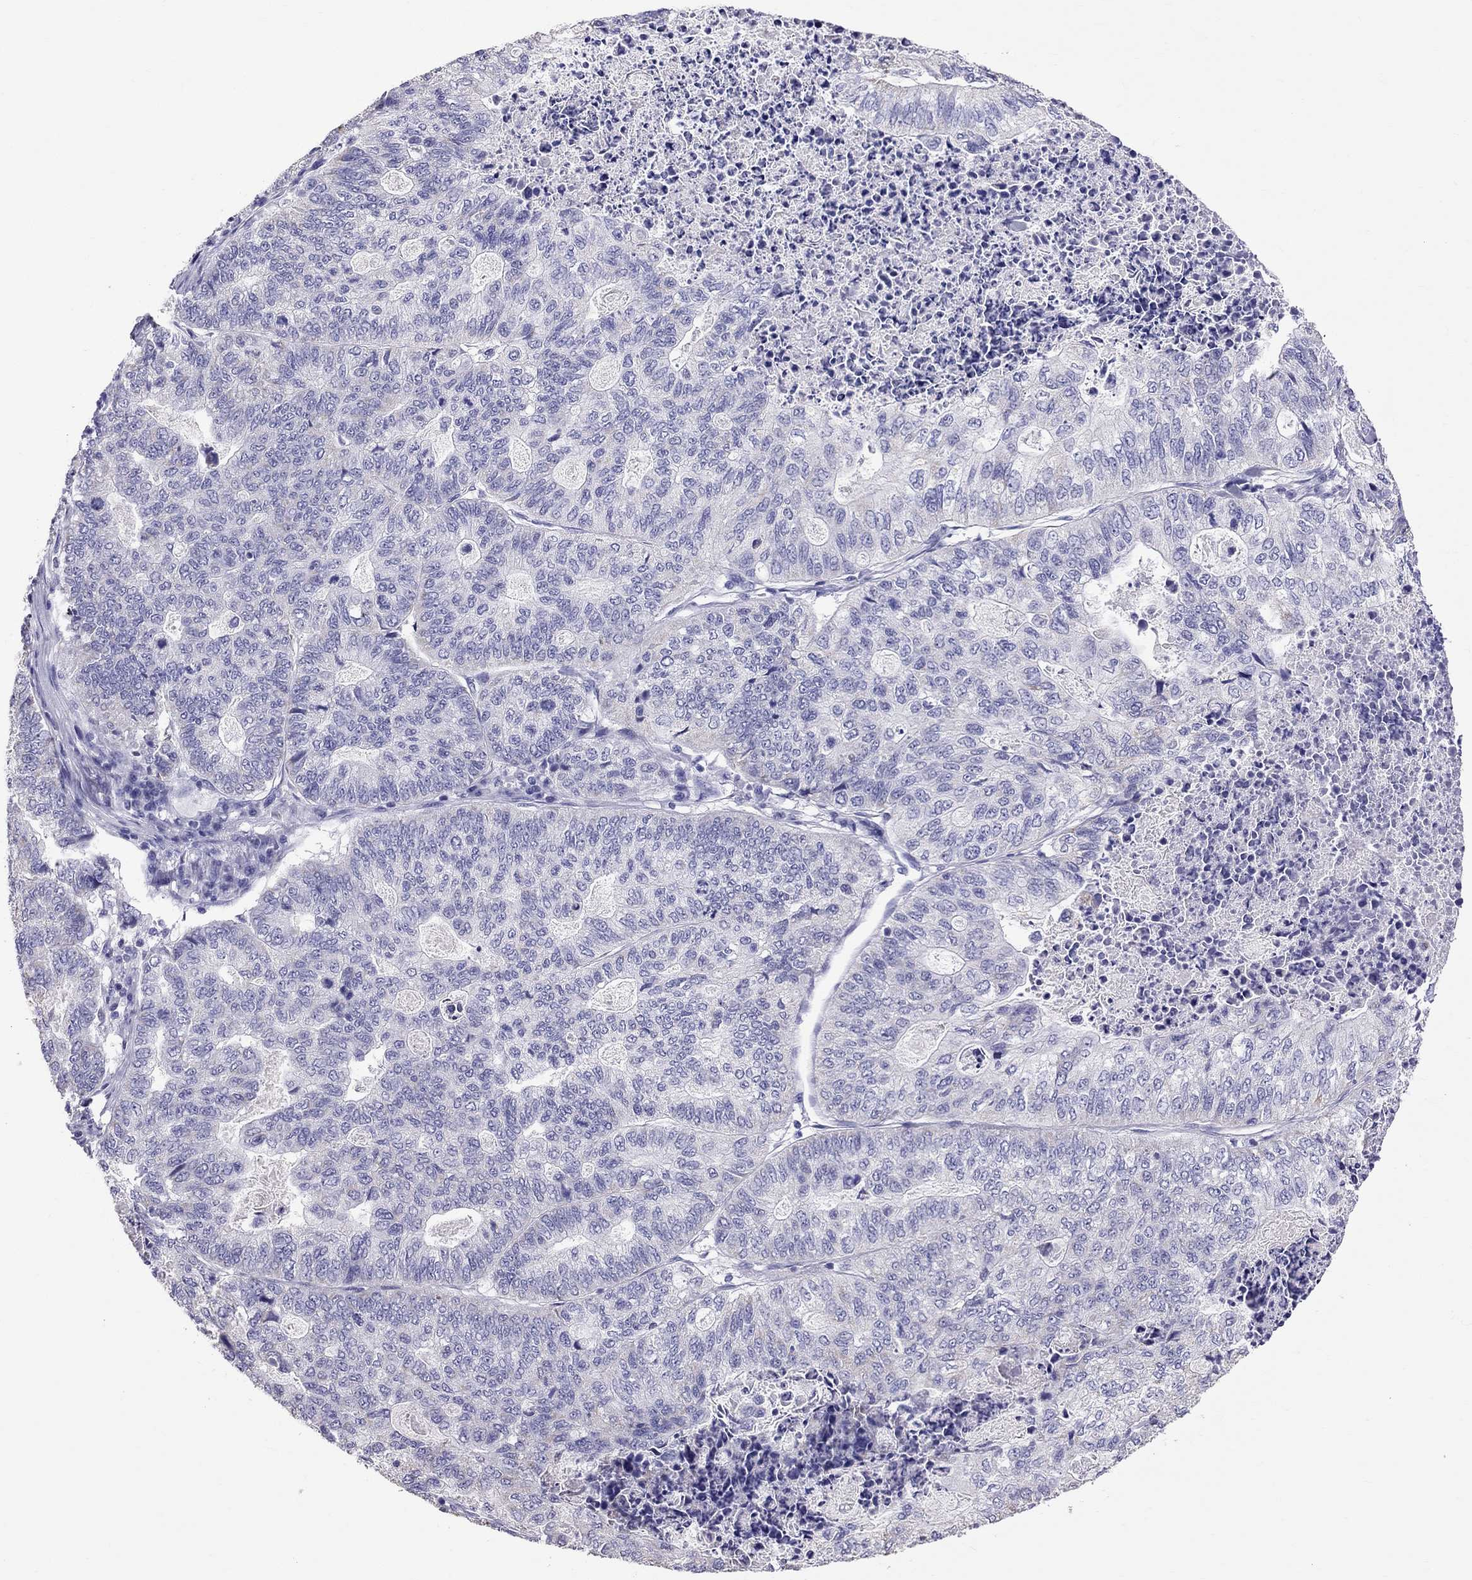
{"staining": {"intensity": "negative", "quantity": "none", "location": "none"}, "tissue": "stomach cancer", "cell_type": "Tumor cells", "image_type": "cancer", "snomed": [{"axis": "morphology", "description": "Adenocarcinoma, NOS"}, {"axis": "topography", "description": "Stomach, upper"}], "caption": "A micrograph of human stomach cancer is negative for staining in tumor cells.", "gene": "TTLL13", "patient": {"sex": "female", "age": 67}}